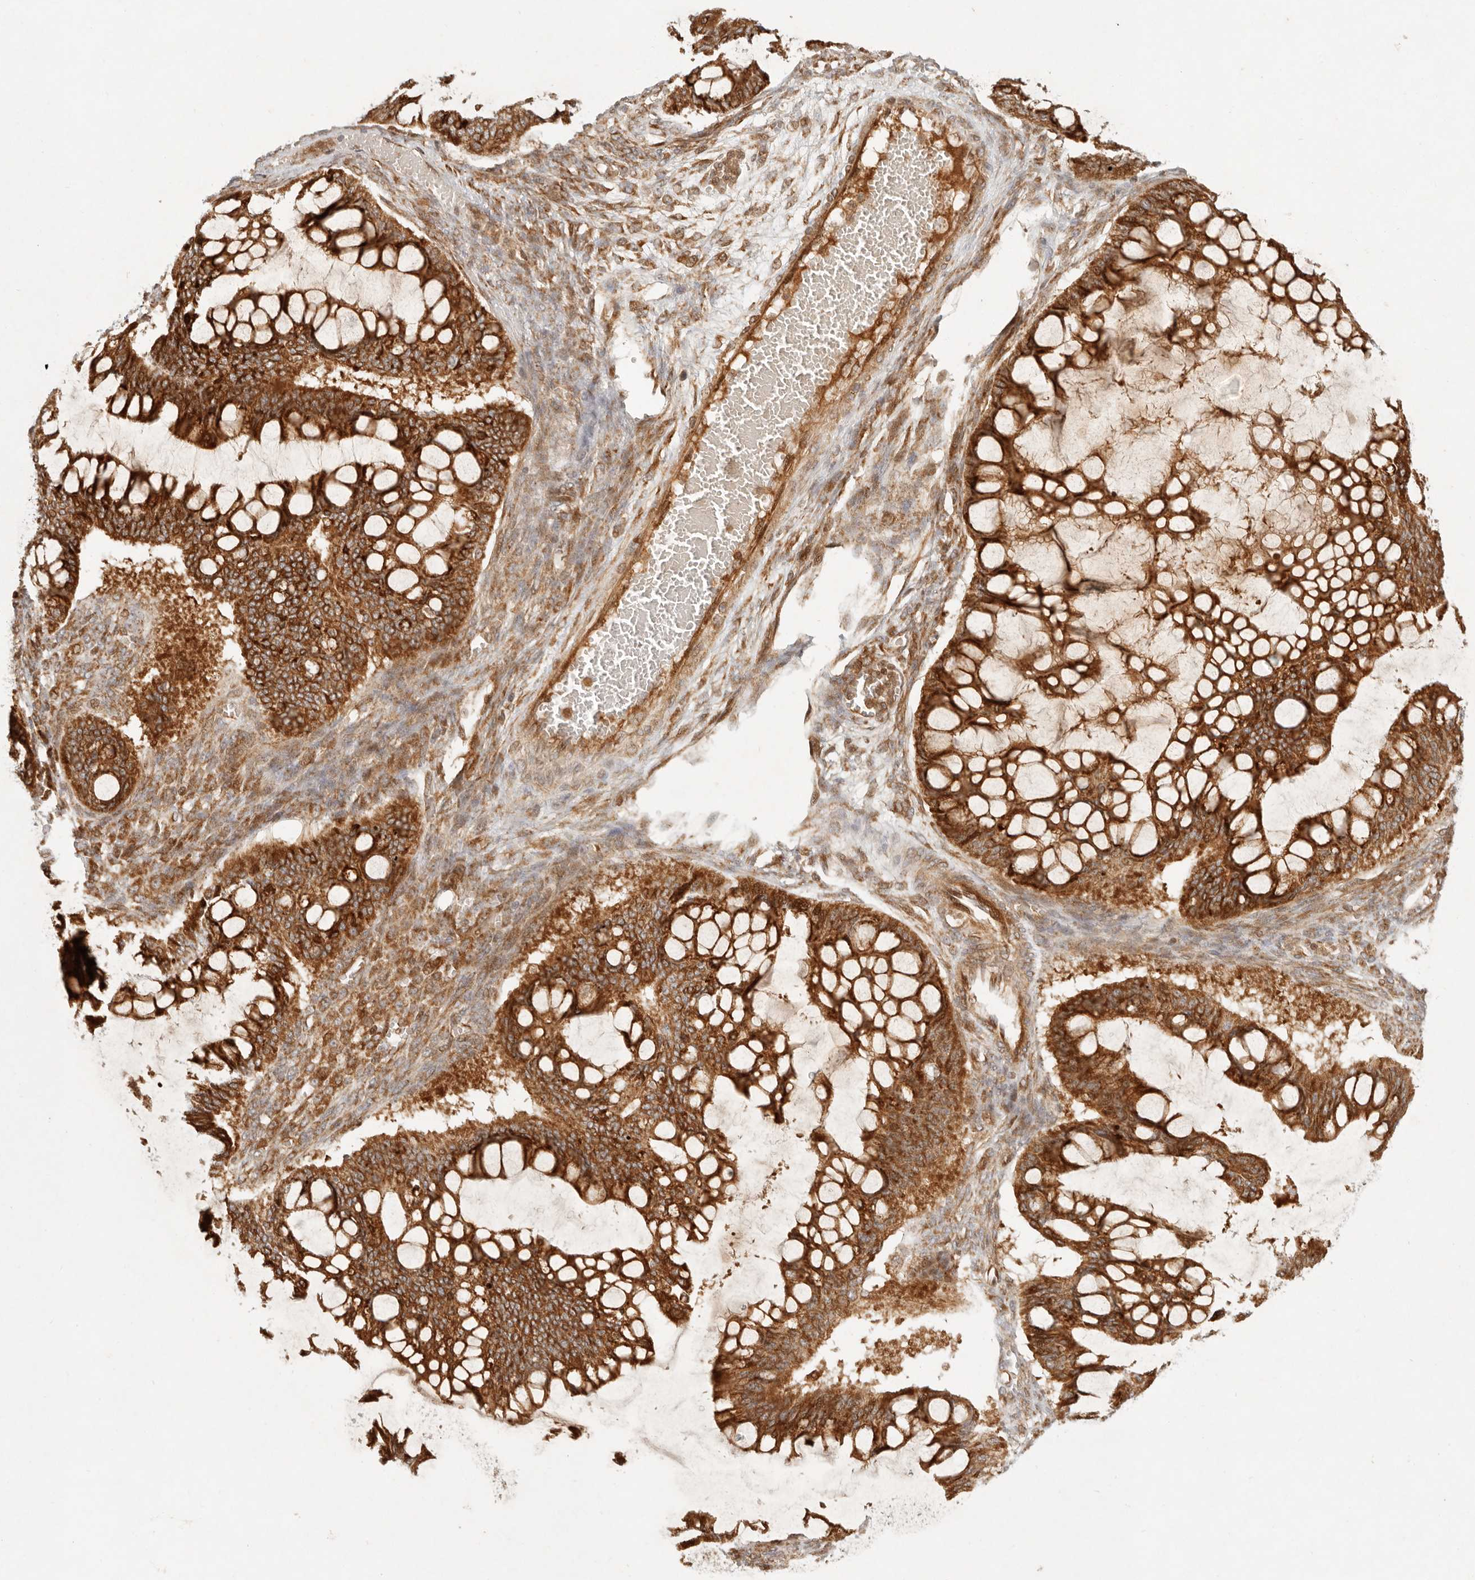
{"staining": {"intensity": "strong", "quantity": ">75%", "location": "cytoplasmic/membranous"}, "tissue": "ovarian cancer", "cell_type": "Tumor cells", "image_type": "cancer", "snomed": [{"axis": "morphology", "description": "Cystadenocarcinoma, mucinous, NOS"}, {"axis": "topography", "description": "Ovary"}], "caption": "High-magnification brightfield microscopy of ovarian cancer stained with DAB (brown) and counterstained with hematoxylin (blue). tumor cells exhibit strong cytoplasmic/membranous expression is seen in about>75% of cells.", "gene": "KLHL38", "patient": {"sex": "female", "age": 73}}